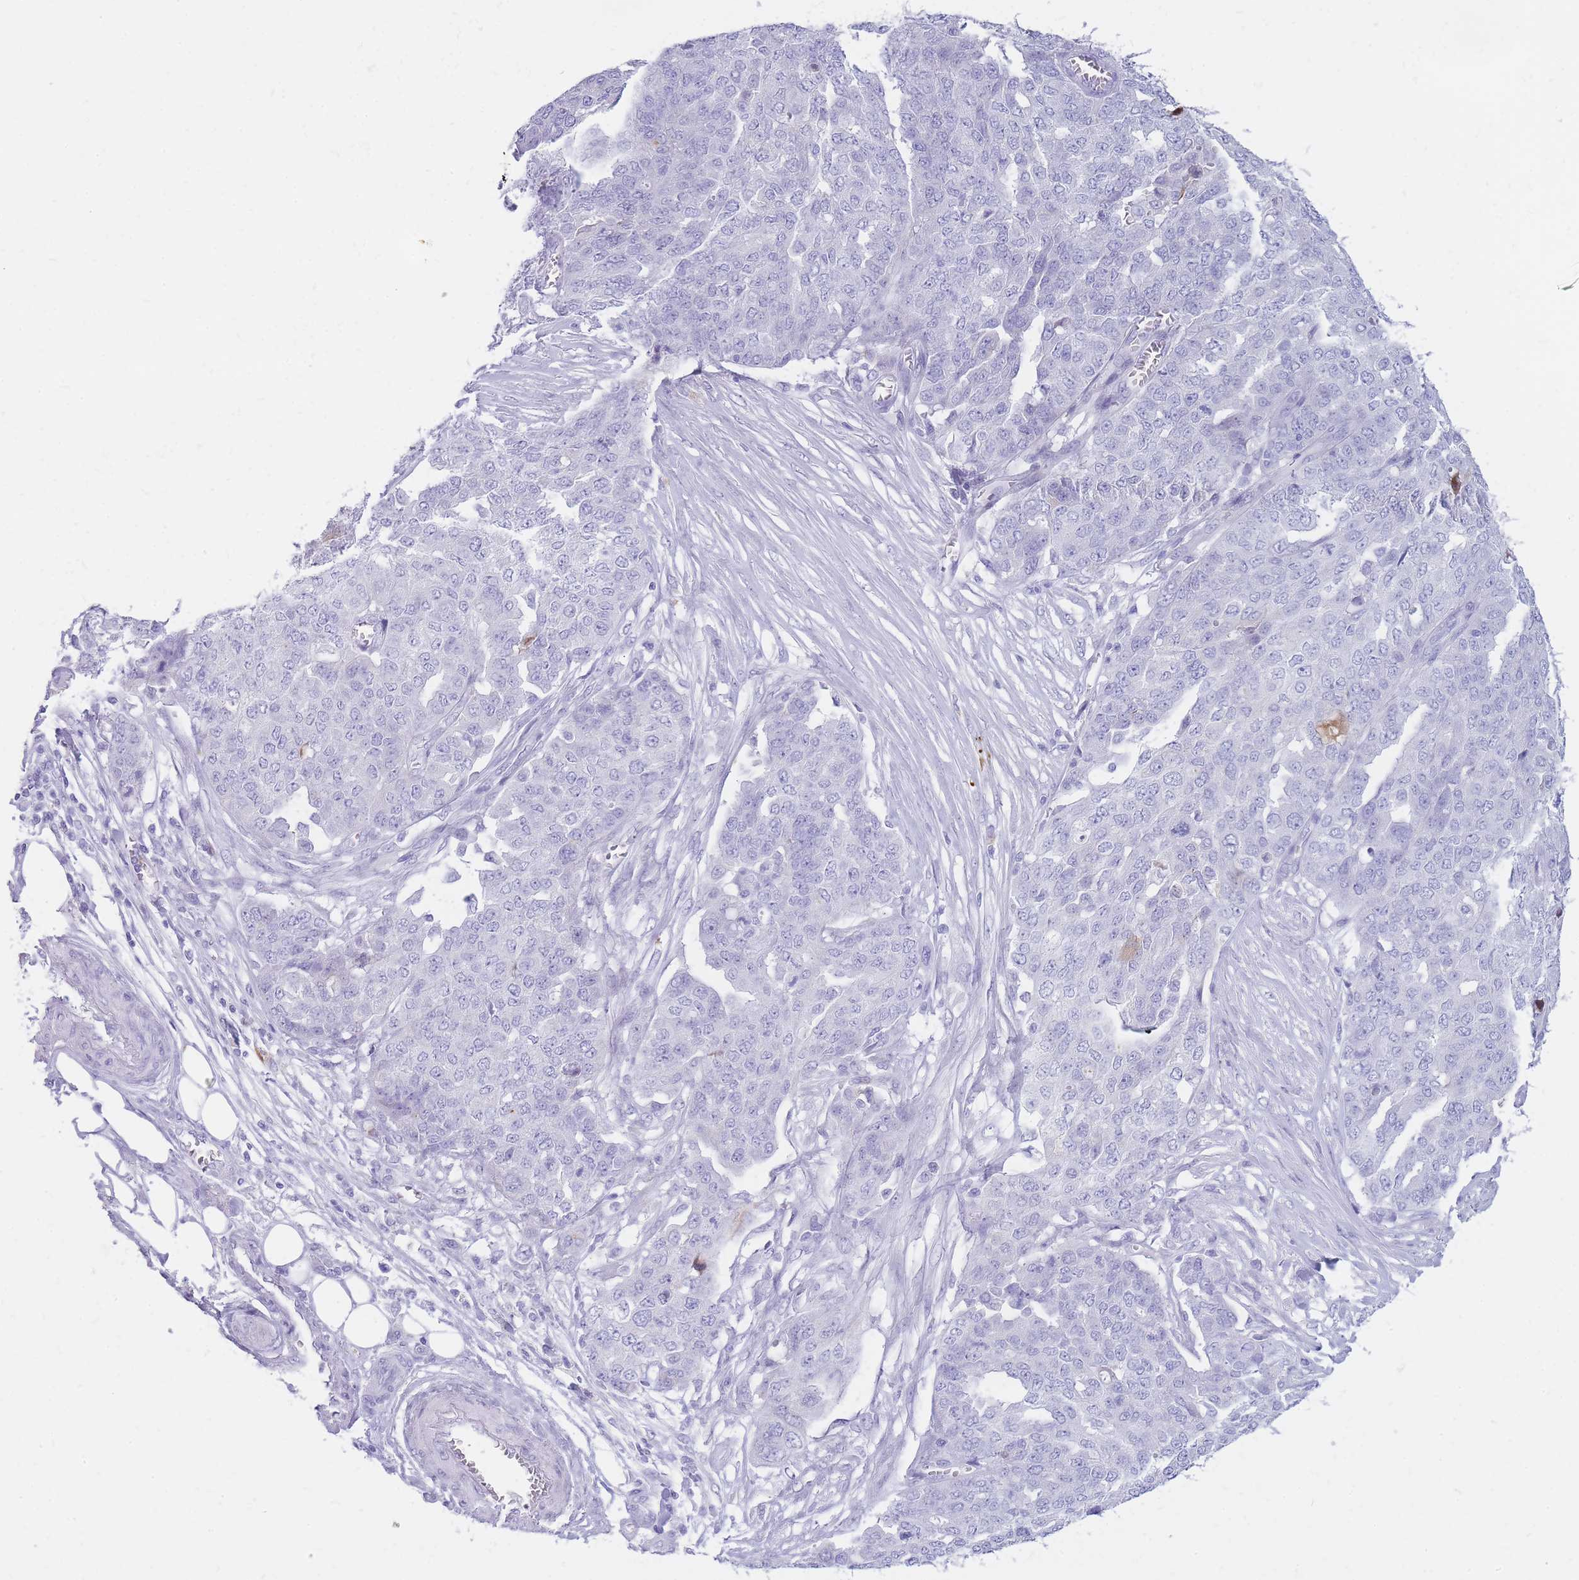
{"staining": {"intensity": "negative", "quantity": "none", "location": "none"}, "tissue": "ovarian cancer", "cell_type": "Tumor cells", "image_type": "cancer", "snomed": [{"axis": "morphology", "description": "Cystadenocarcinoma, serous, NOS"}, {"axis": "topography", "description": "Soft tissue"}, {"axis": "topography", "description": "Ovary"}], "caption": "A histopathology image of human ovarian cancer (serous cystadenocarcinoma) is negative for staining in tumor cells.", "gene": "NKX1-2", "patient": {"sex": "female", "age": 57}}